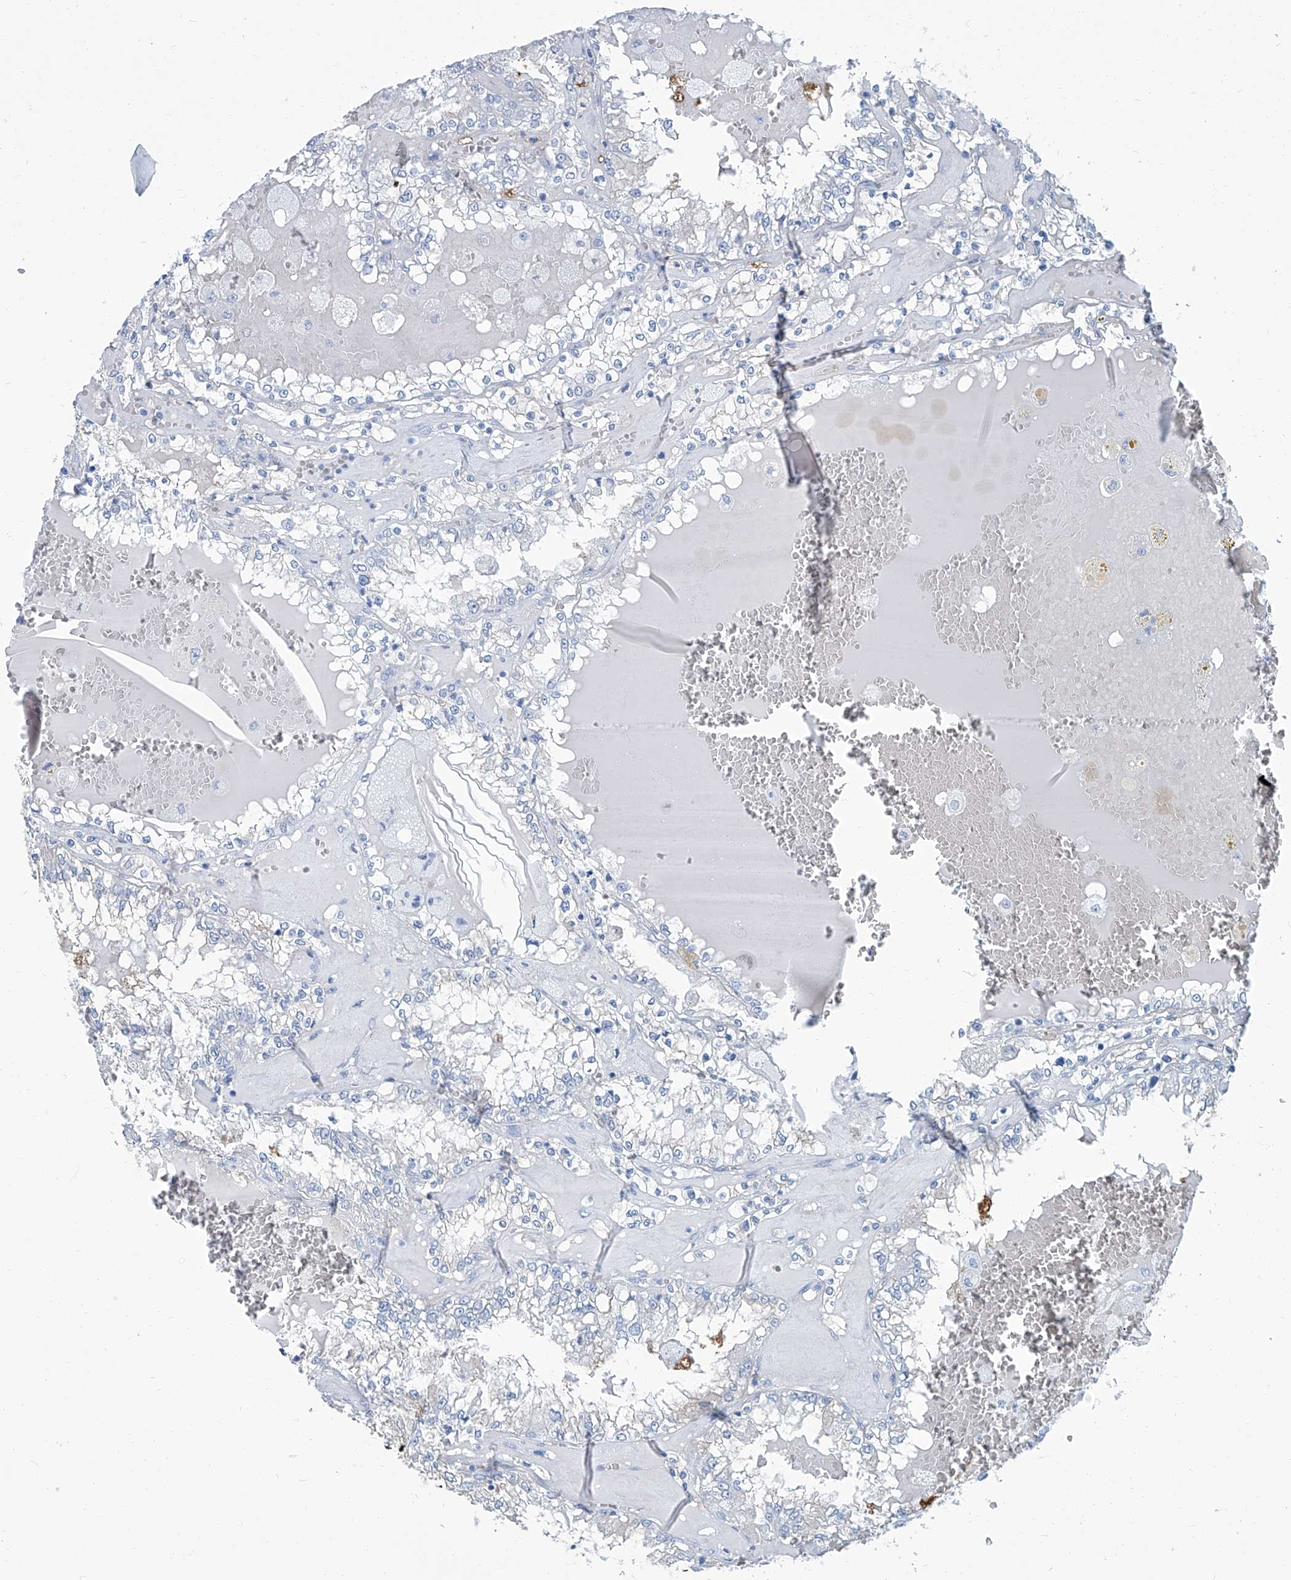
{"staining": {"intensity": "negative", "quantity": "none", "location": "none"}, "tissue": "renal cancer", "cell_type": "Tumor cells", "image_type": "cancer", "snomed": [{"axis": "morphology", "description": "Adenocarcinoma, NOS"}, {"axis": "topography", "description": "Kidney"}], "caption": "Tumor cells show no significant protein expression in renal cancer (adenocarcinoma).", "gene": "PFKL", "patient": {"sex": "female", "age": 56}}